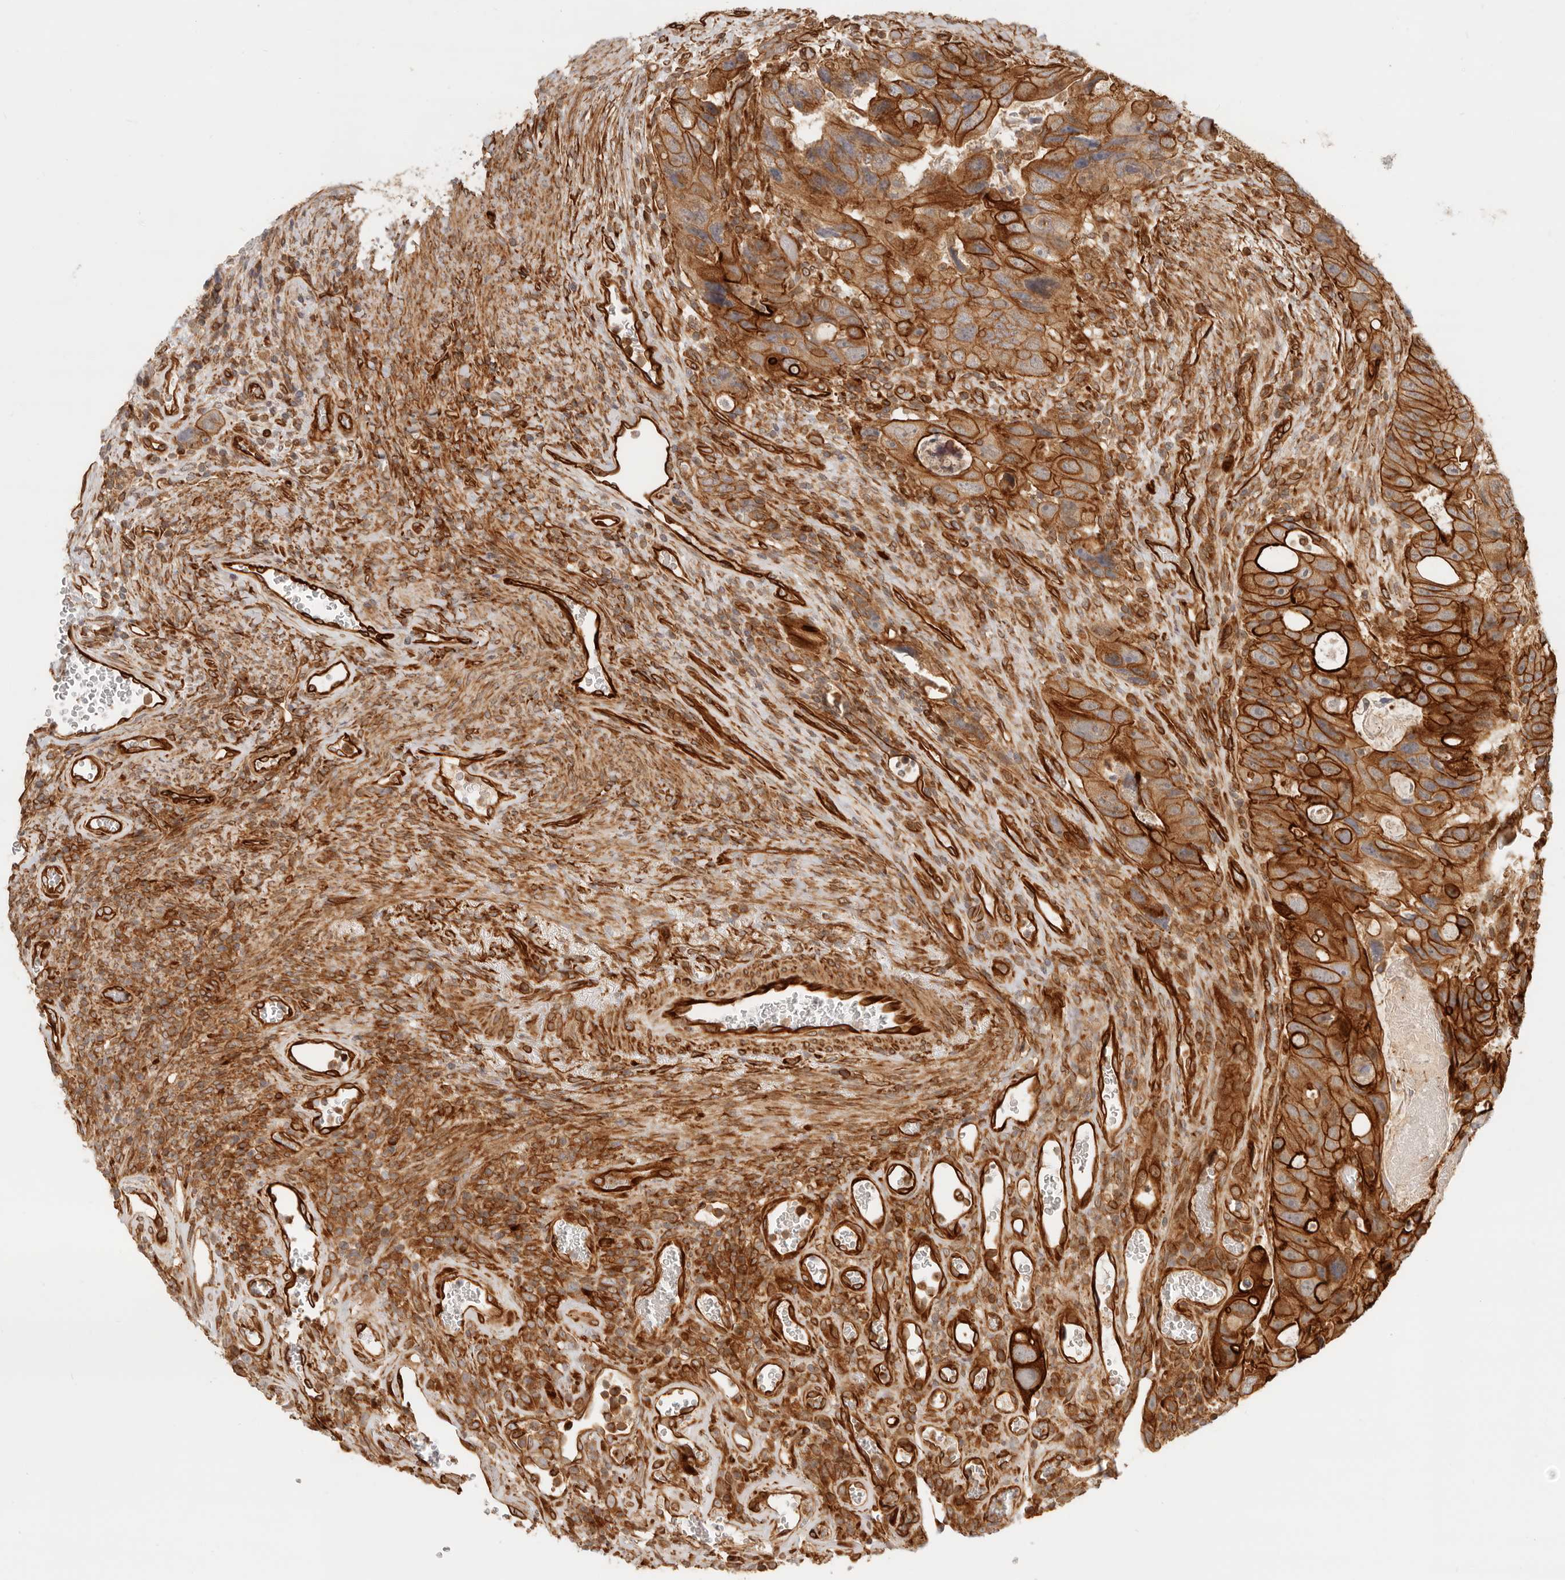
{"staining": {"intensity": "strong", "quantity": ">75%", "location": "cytoplasmic/membranous"}, "tissue": "colorectal cancer", "cell_type": "Tumor cells", "image_type": "cancer", "snomed": [{"axis": "morphology", "description": "Adenocarcinoma, NOS"}, {"axis": "topography", "description": "Rectum"}], "caption": "This image exhibits immunohistochemistry staining of adenocarcinoma (colorectal), with high strong cytoplasmic/membranous expression in approximately >75% of tumor cells.", "gene": "UFSP1", "patient": {"sex": "male", "age": 59}}